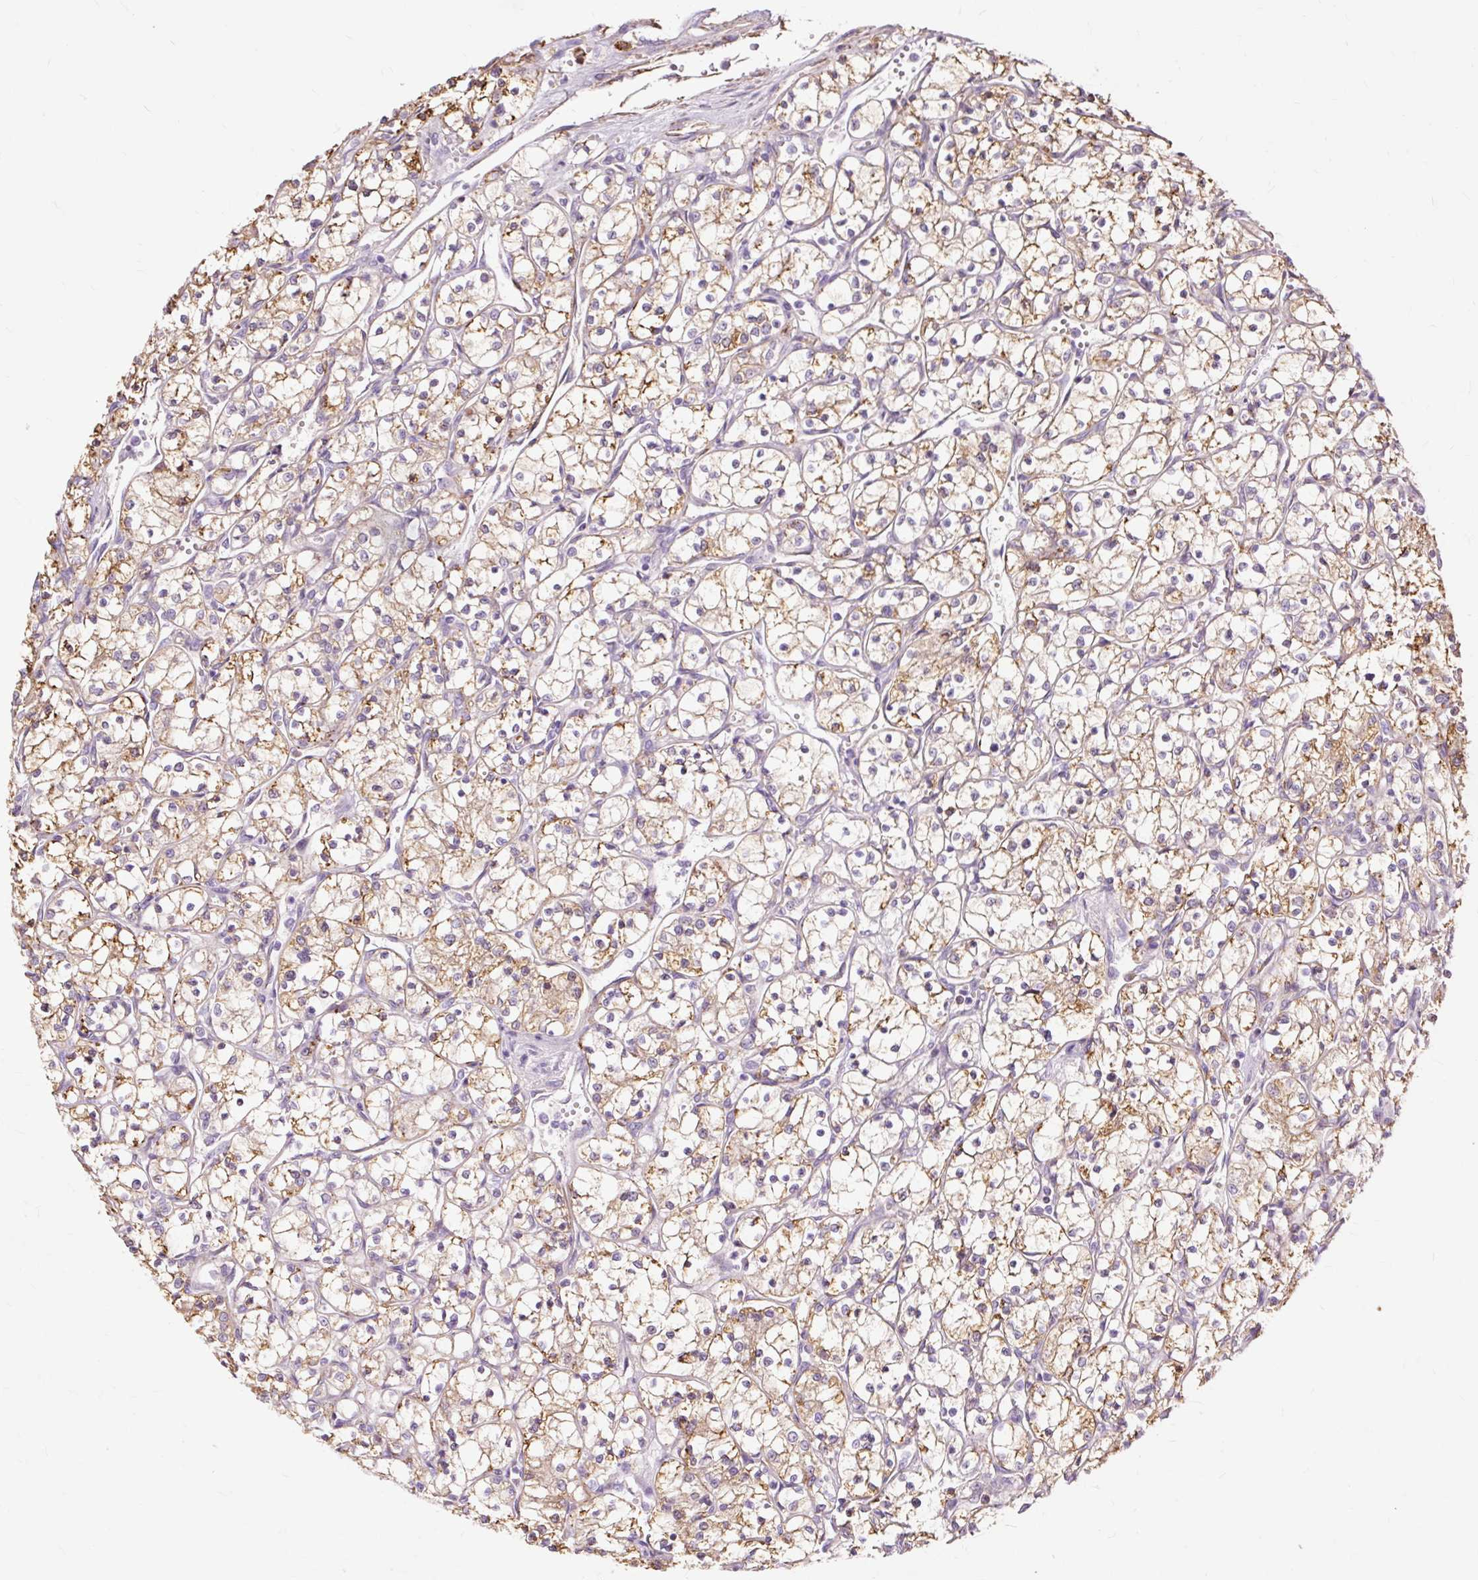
{"staining": {"intensity": "weak", "quantity": ">75%", "location": "cytoplasmic/membranous"}, "tissue": "renal cancer", "cell_type": "Tumor cells", "image_type": "cancer", "snomed": [{"axis": "morphology", "description": "Adenocarcinoma, NOS"}, {"axis": "topography", "description": "Kidney"}], "caption": "IHC photomicrograph of neoplastic tissue: renal adenocarcinoma stained using immunohistochemistry (IHC) displays low levels of weak protein expression localized specifically in the cytoplasmic/membranous of tumor cells, appearing as a cytoplasmic/membranous brown color.", "gene": "PDZD2", "patient": {"sex": "female", "age": 69}}